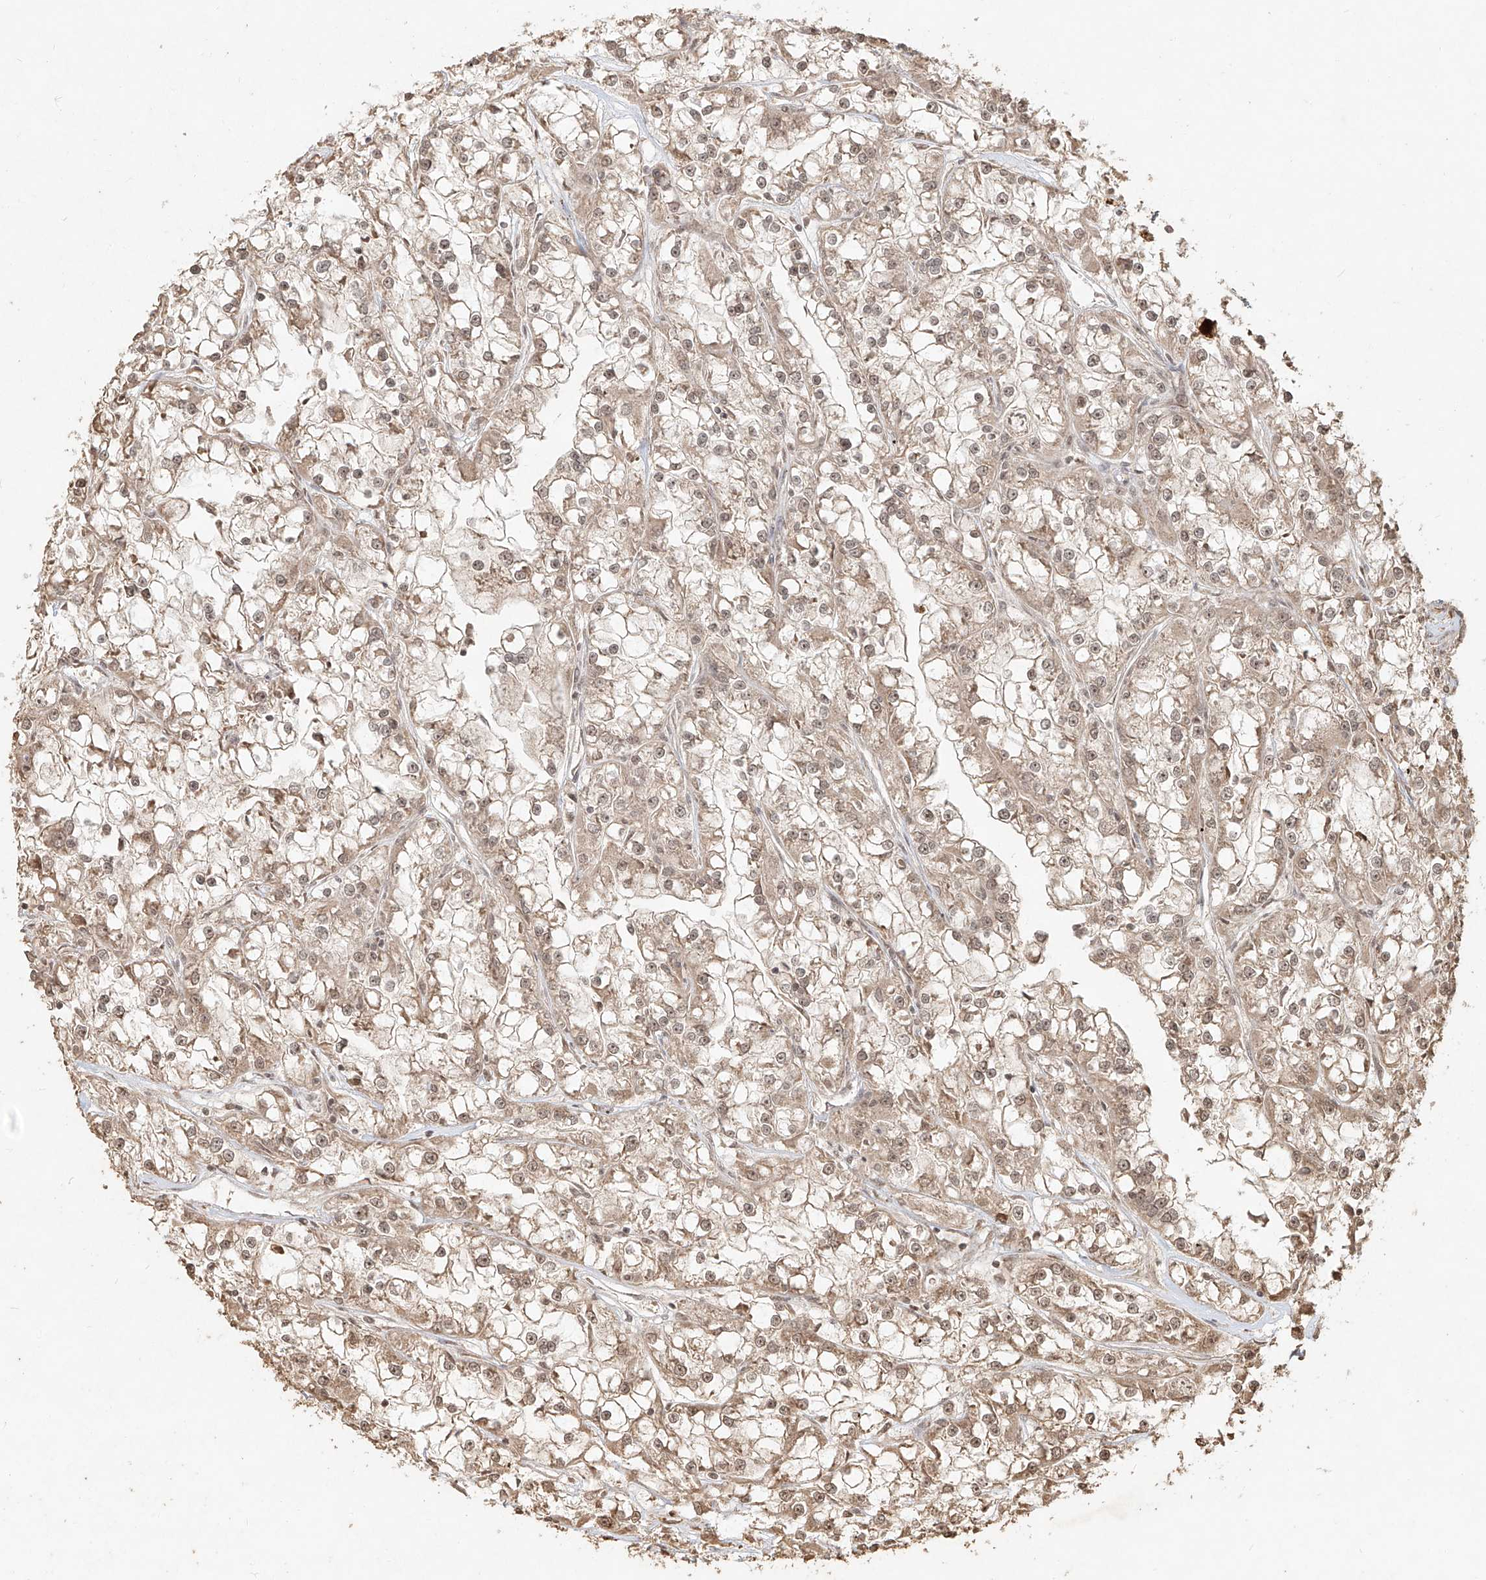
{"staining": {"intensity": "weak", "quantity": ">75%", "location": "cytoplasmic/membranous,nuclear"}, "tissue": "renal cancer", "cell_type": "Tumor cells", "image_type": "cancer", "snomed": [{"axis": "morphology", "description": "Adenocarcinoma, NOS"}, {"axis": "topography", "description": "Kidney"}], "caption": "Renal adenocarcinoma stained for a protein (brown) exhibits weak cytoplasmic/membranous and nuclear positive positivity in about >75% of tumor cells.", "gene": "UBE2K", "patient": {"sex": "female", "age": 52}}